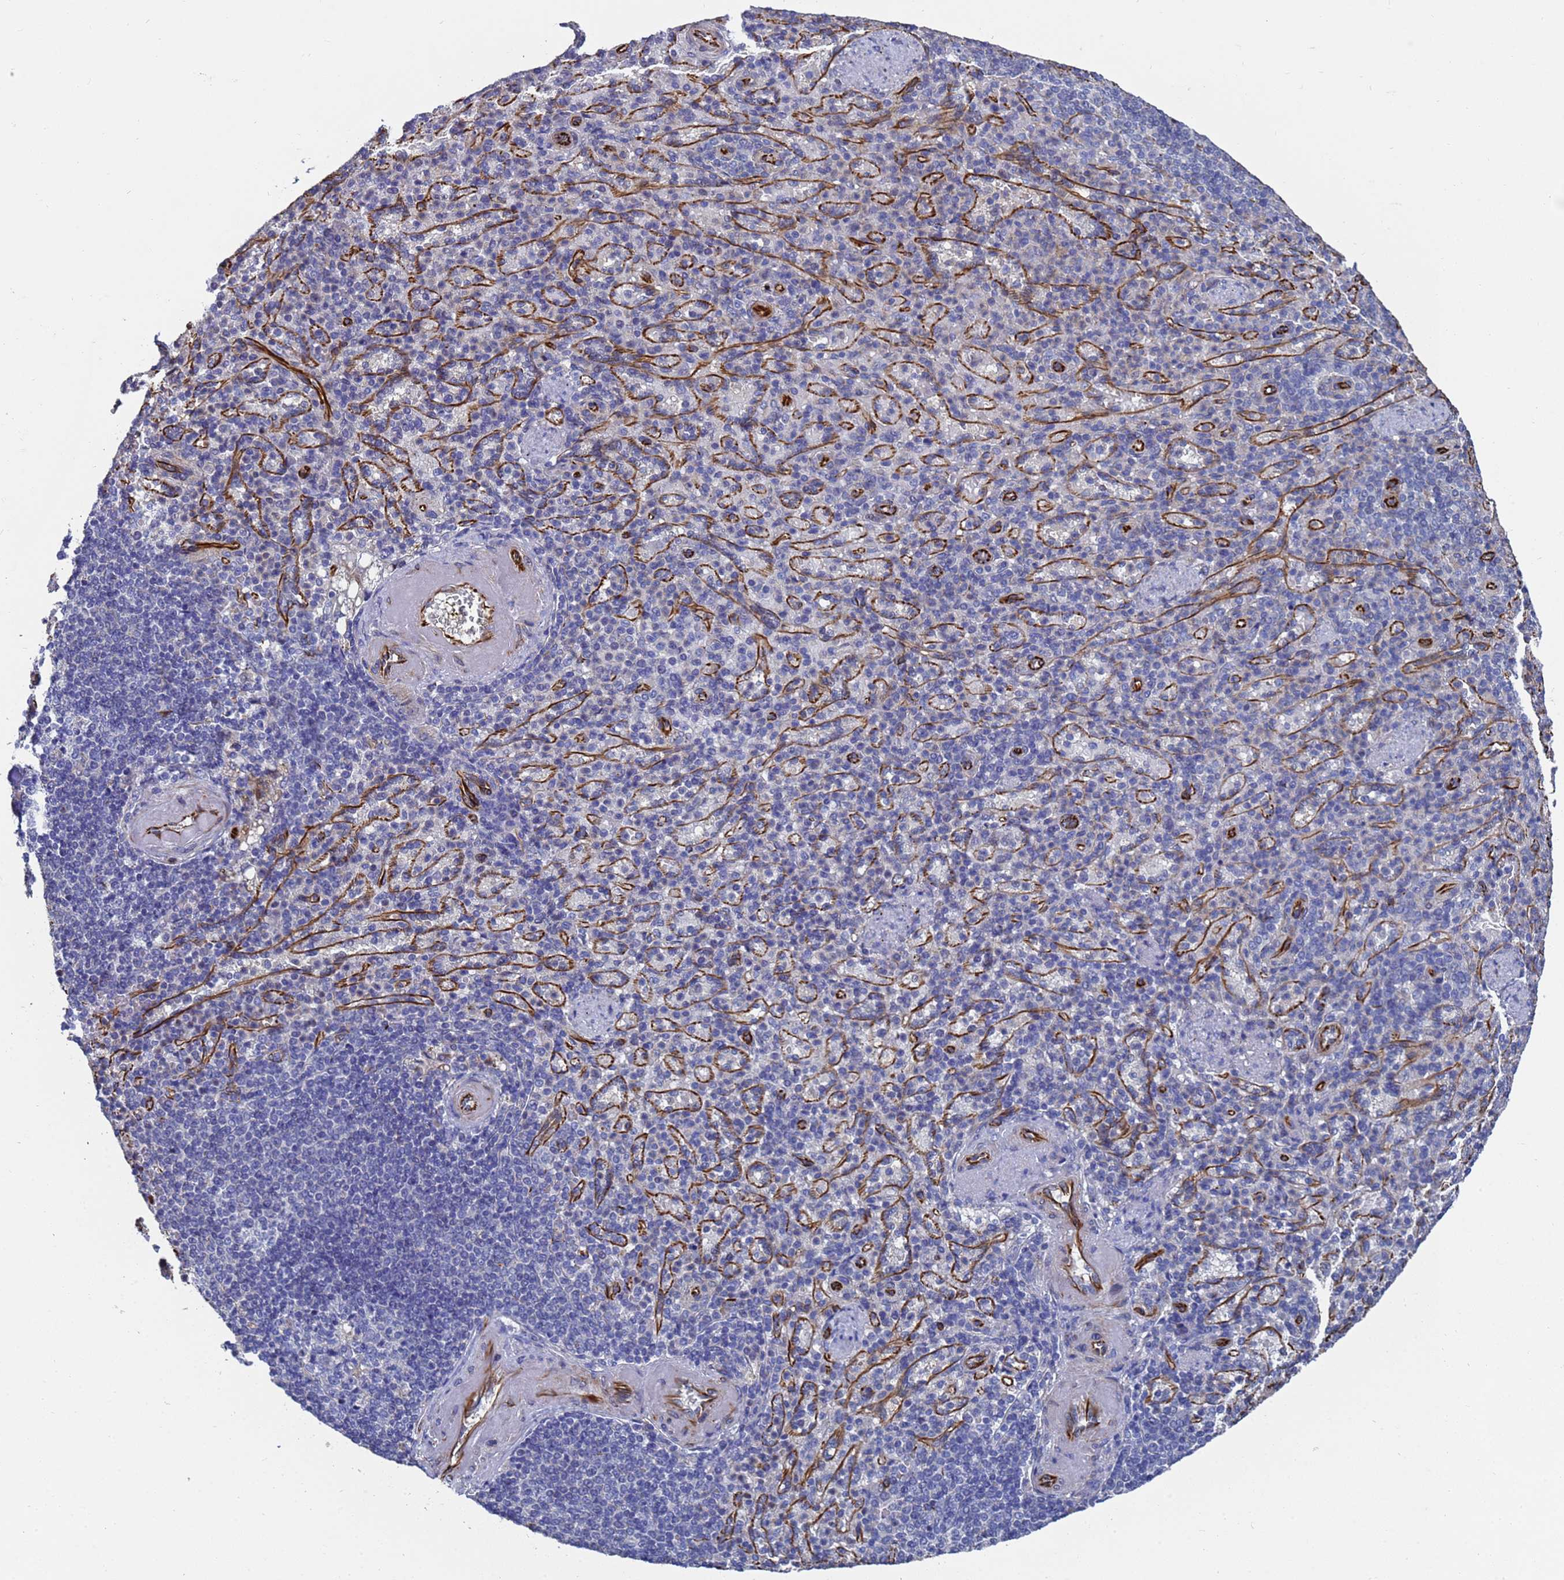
{"staining": {"intensity": "negative", "quantity": "none", "location": "none"}, "tissue": "spleen", "cell_type": "Cells in red pulp", "image_type": "normal", "snomed": [{"axis": "morphology", "description": "Normal tissue, NOS"}, {"axis": "topography", "description": "Spleen"}], "caption": "Immunohistochemistry micrograph of normal spleen: human spleen stained with DAB reveals no significant protein expression in cells in red pulp.", "gene": "SYT13", "patient": {"sex": "female", "age": 74}}